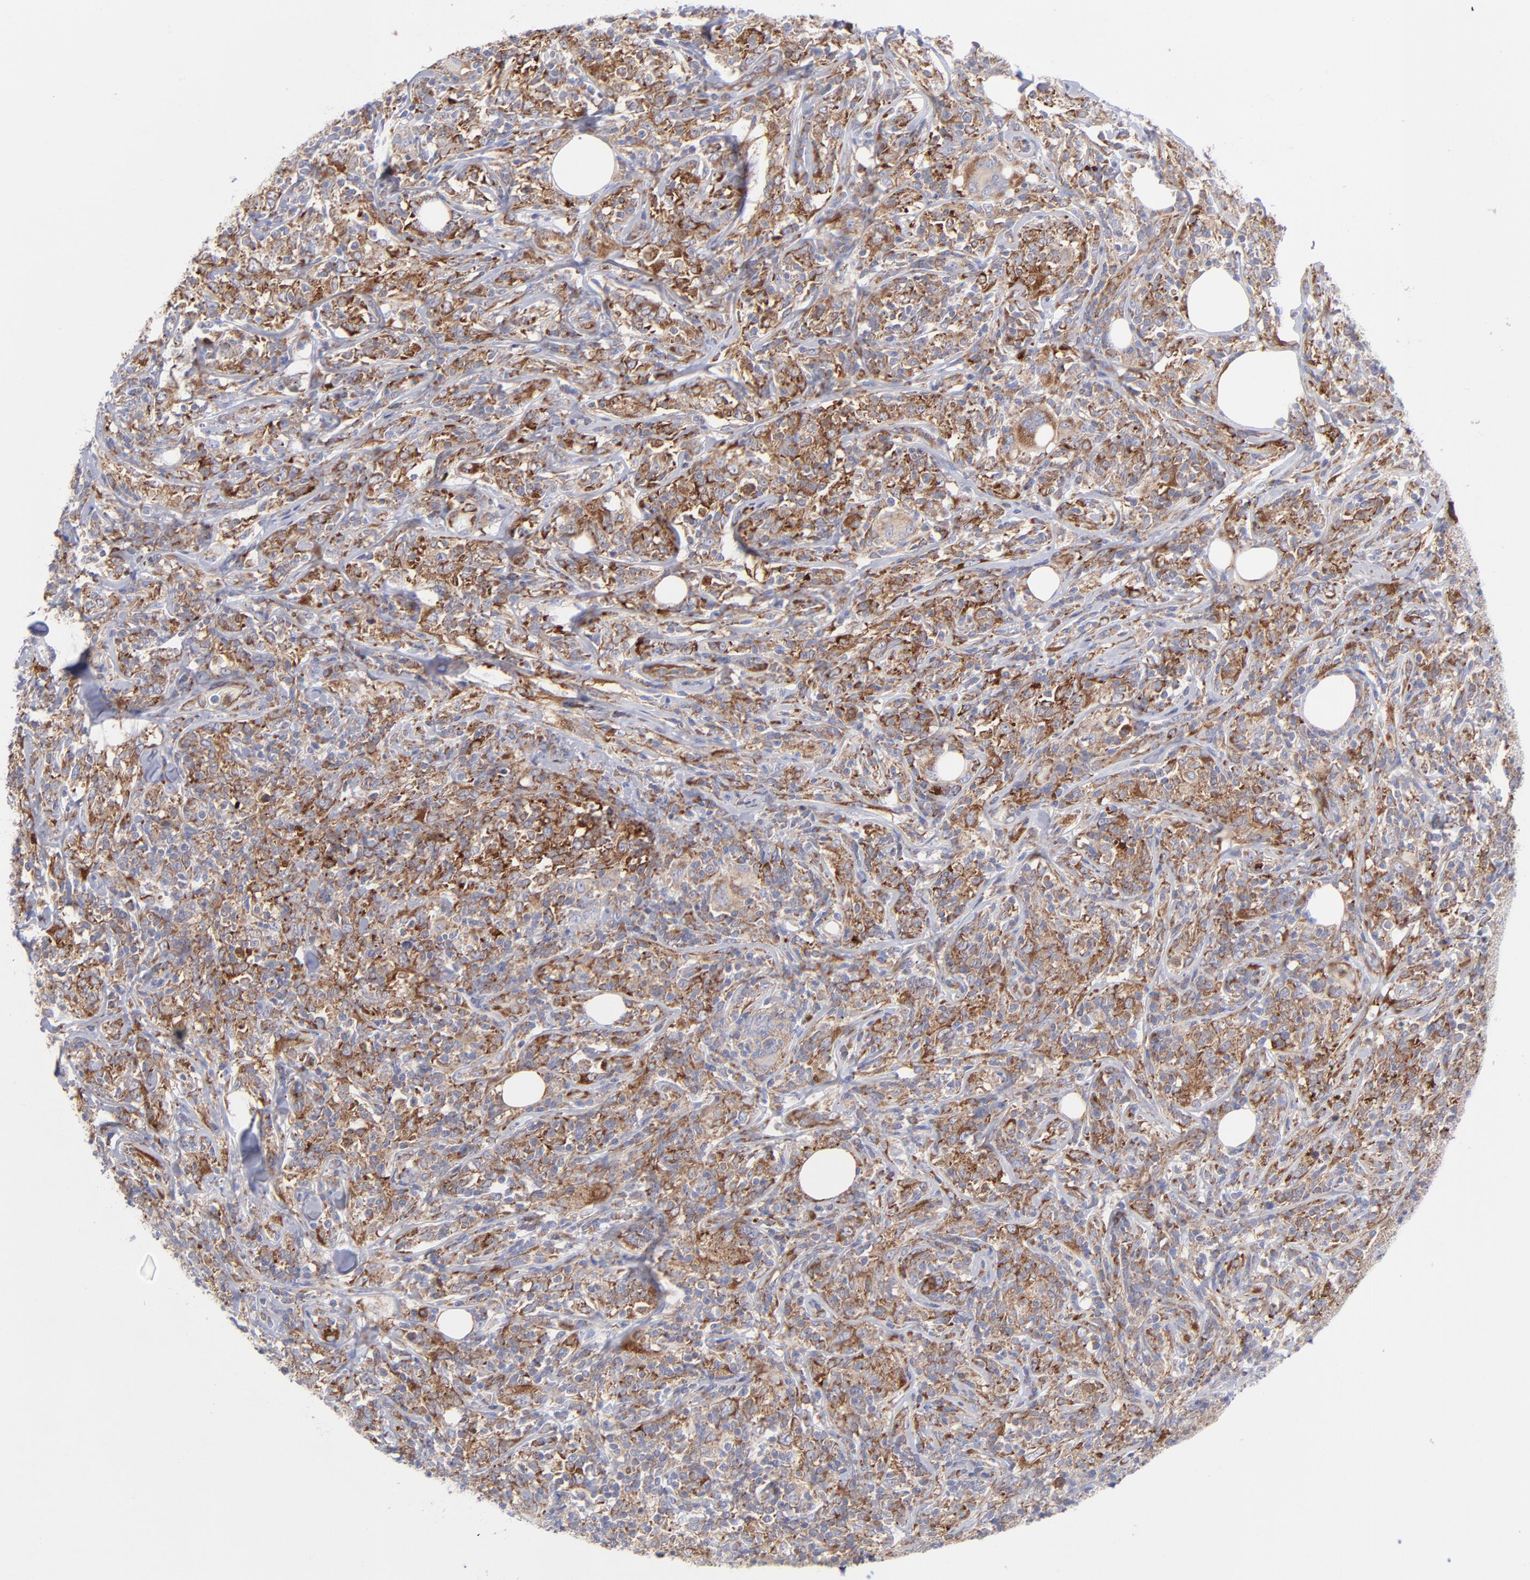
{"staining": {"intensity": "strong", "quantity": ">75%", "location": "cytoplasmic/membranous"}, "tissue": "lymphoma", "cell_type": "Tumor cells", "image_type": "cancer", "snomed": [{"axis": "morphology", "description": "Malignant lymphoma, non-Hodgkin's type, High grade"}, {"axis": "topography", "description": "Lymph node"}], "caption": "Lymphoma stained with immunohistochemistry (IHC) shows strong cytoplasmic/membranous expression in approximately >75% of tumor cells.", "gene": "EIF2AK2", "patient": {"sex": "female", "age": 84}}